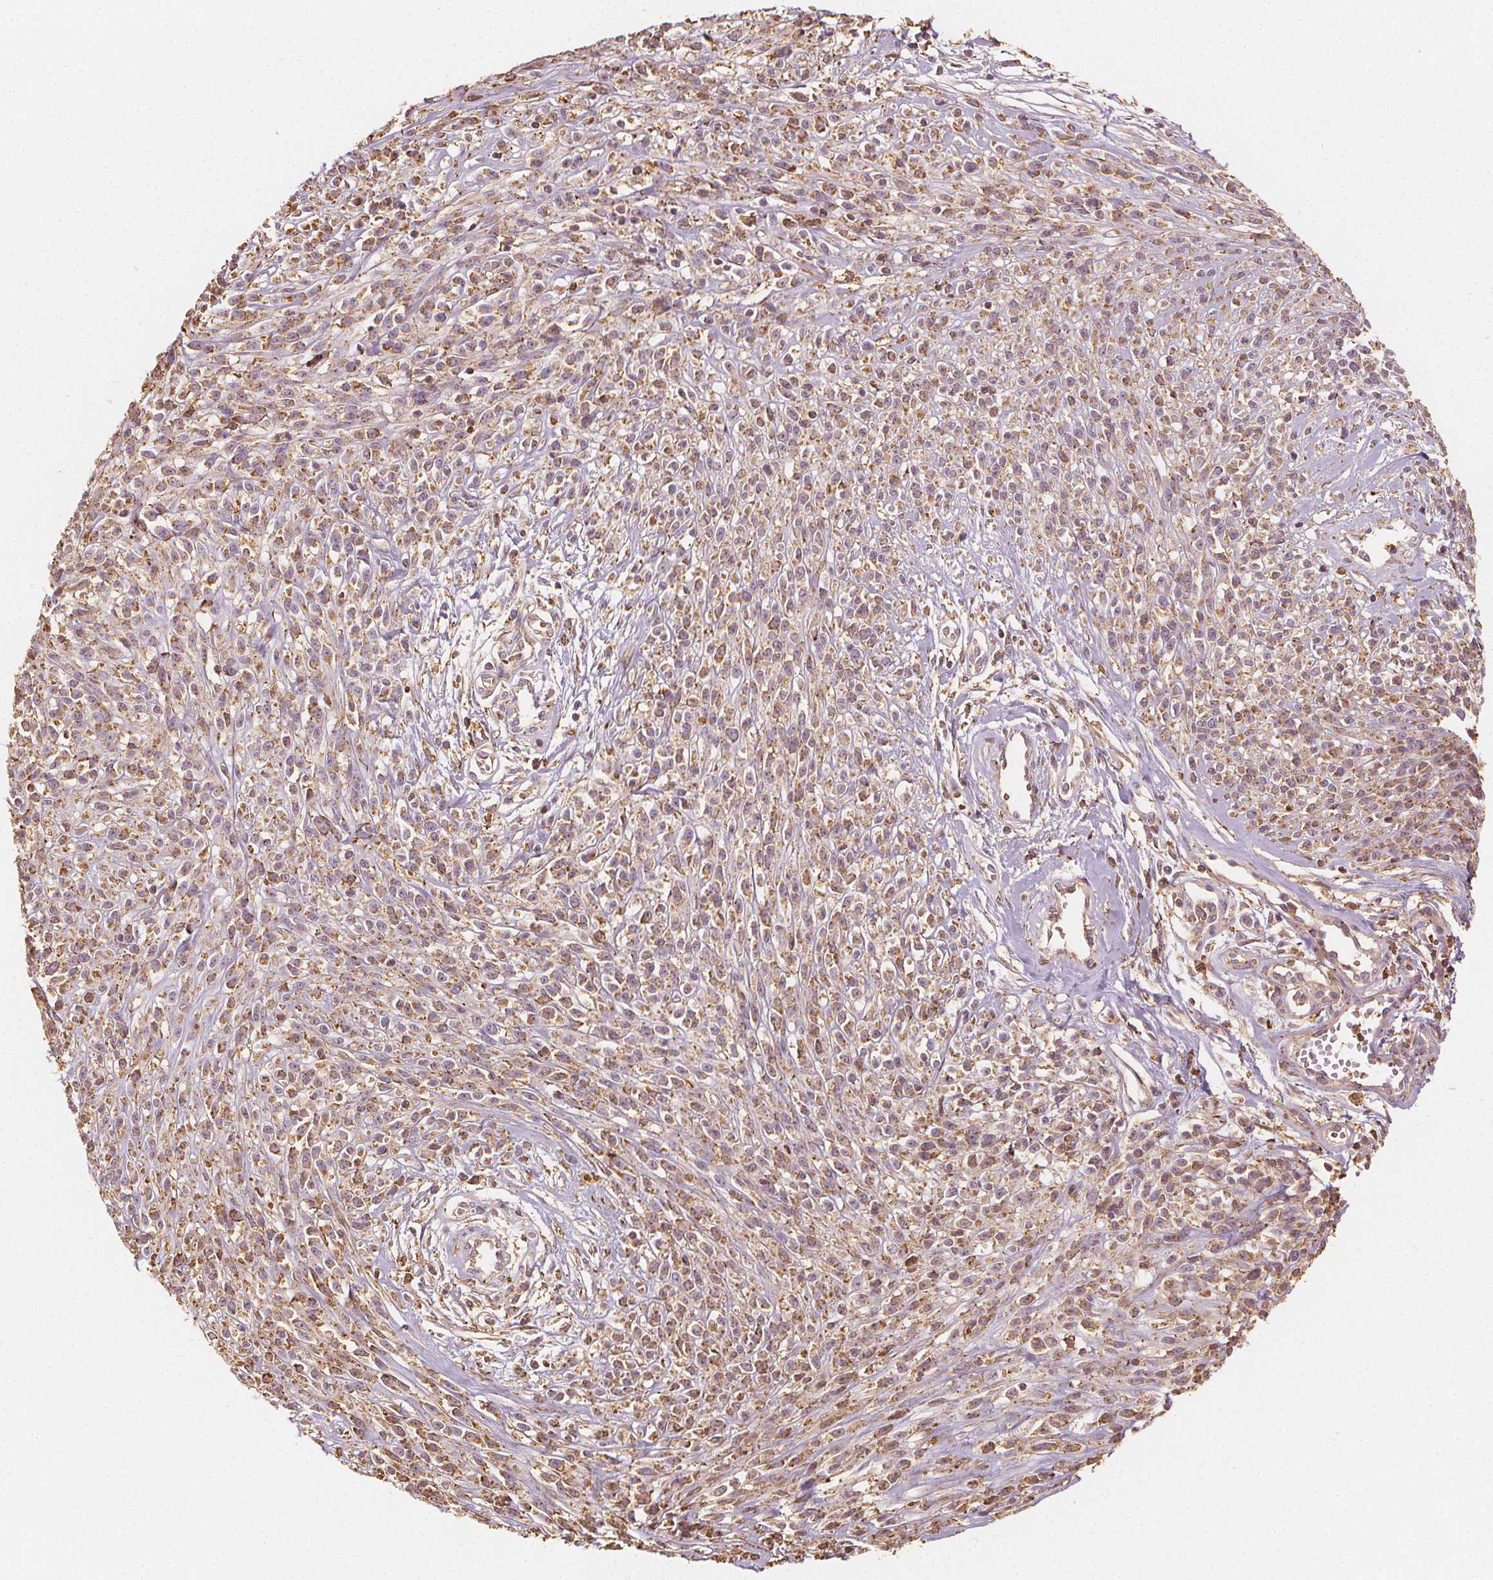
{"staining": {"intensity": "weak", "quantity": "25%-75%", "location": "cytoplasmic/membranous"}, "tissue": "melanoma", "cell_type": "Tumor cells", "image_type": "cancer", "snomed": [{"axis": "morphology", "description": "Malignant melanoma, NOS"}, {"axis": "topography", "description": "Skin"}, {"axis": "topography", "description": "Skin of trunk"}], "caption": "This is a micrograph of immunohistochemistry staining of melanoma, which shows weak positivity in the cytoplasmic/membranous of tumor cells.", "gene": "ARHGAP26", "patient": {"sex": "male", "age": 74}}